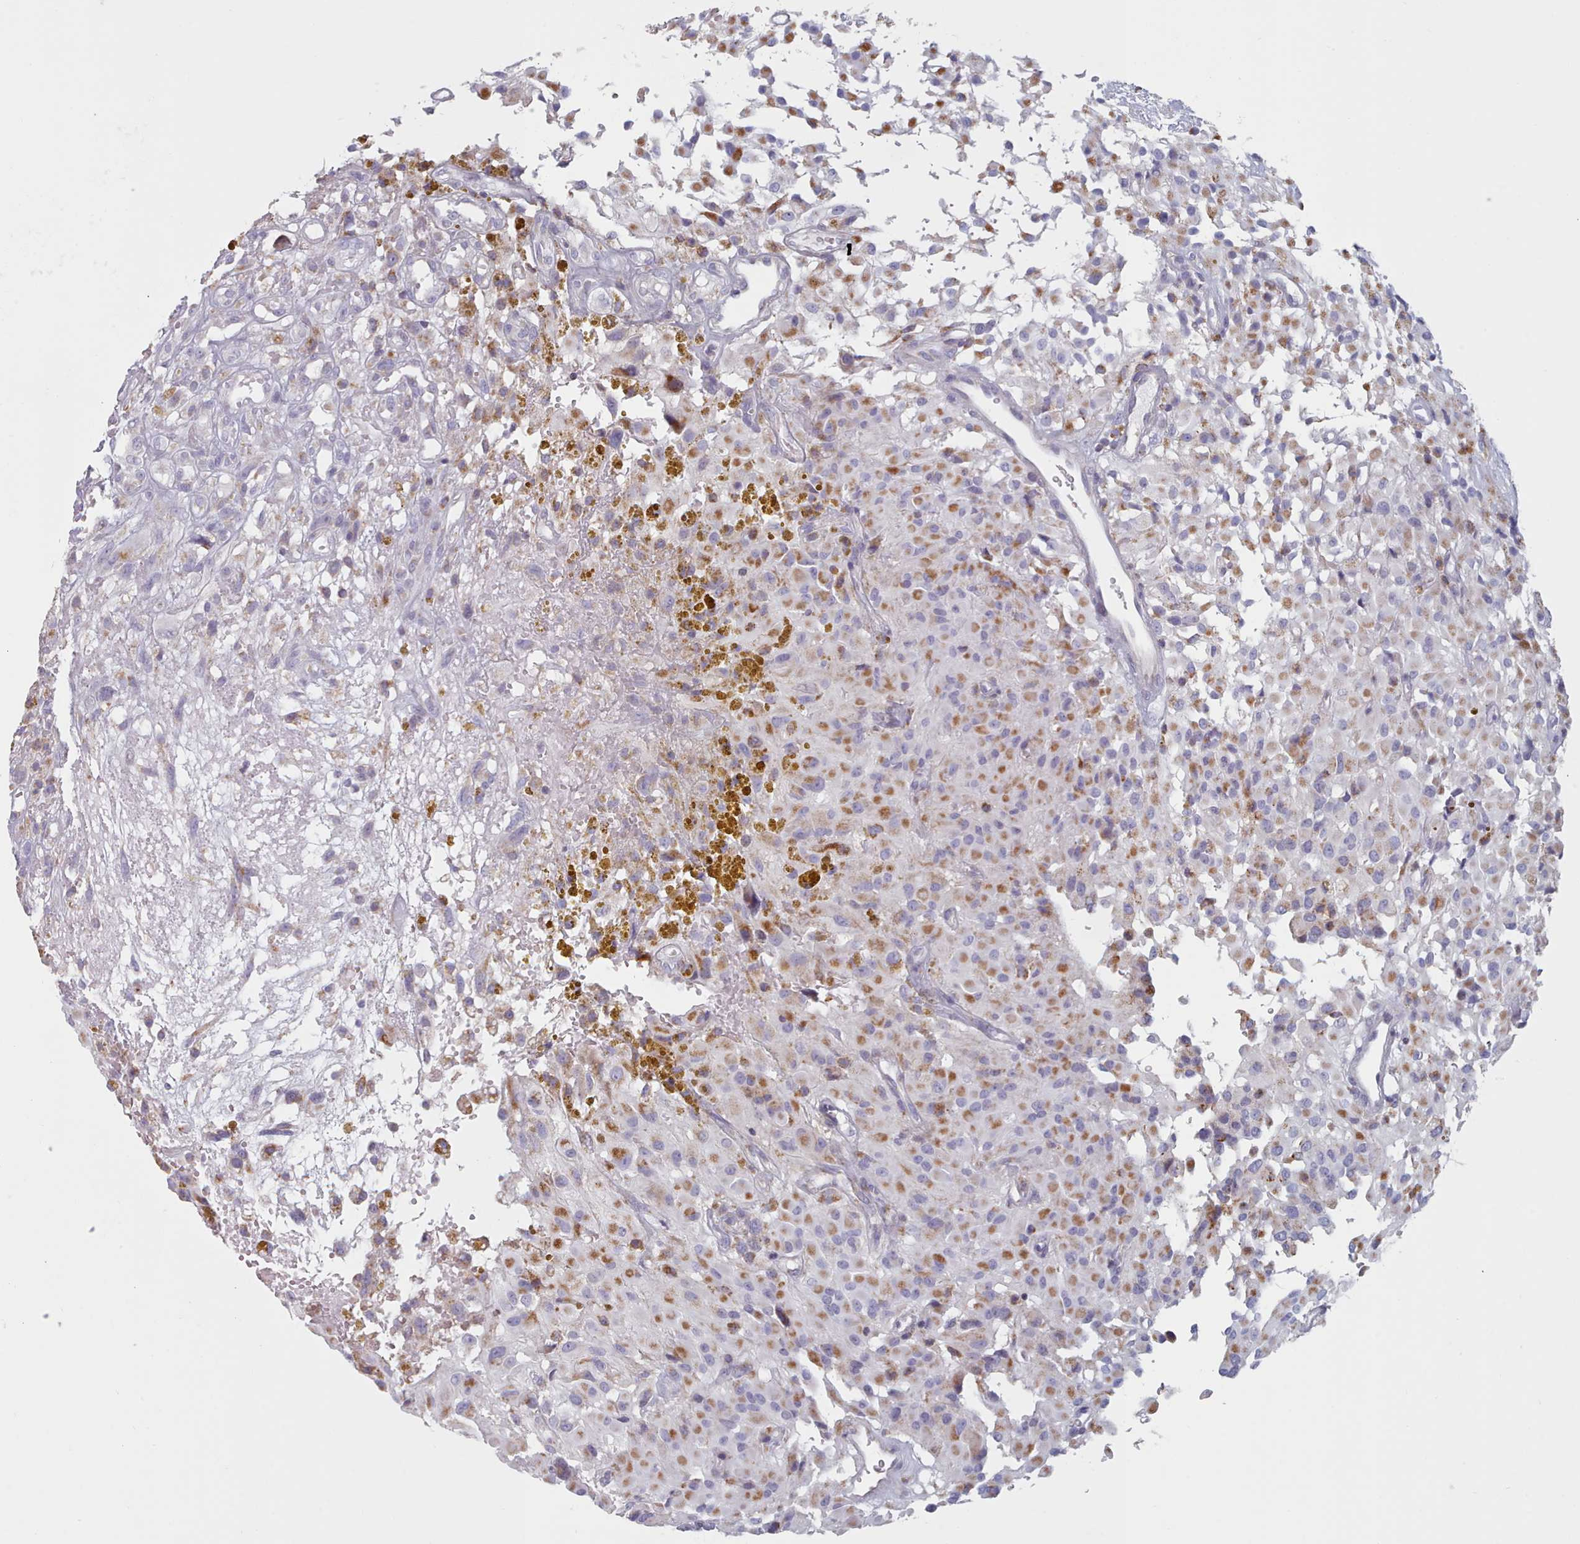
{"staining": {"intensity": "moderate", "quantity": "25%-75%", "location": "cytoplasmic/membranous"}, "tissue": "glioma", "cell_type": "Tumor cells", "image_type": "cancer", "snomed": [{"axis": "morphology", "description": "Glioma, malignant, High grade"}, {"axis": "topography", "description": "Brain"}], "caption": "The immunohistochemical stain labels moderate cytoplasmic/membranous expression in tumor cells of glioma tissue.", "gene": "FAM170B", "patient": {"sex": "female", "age": 59}}